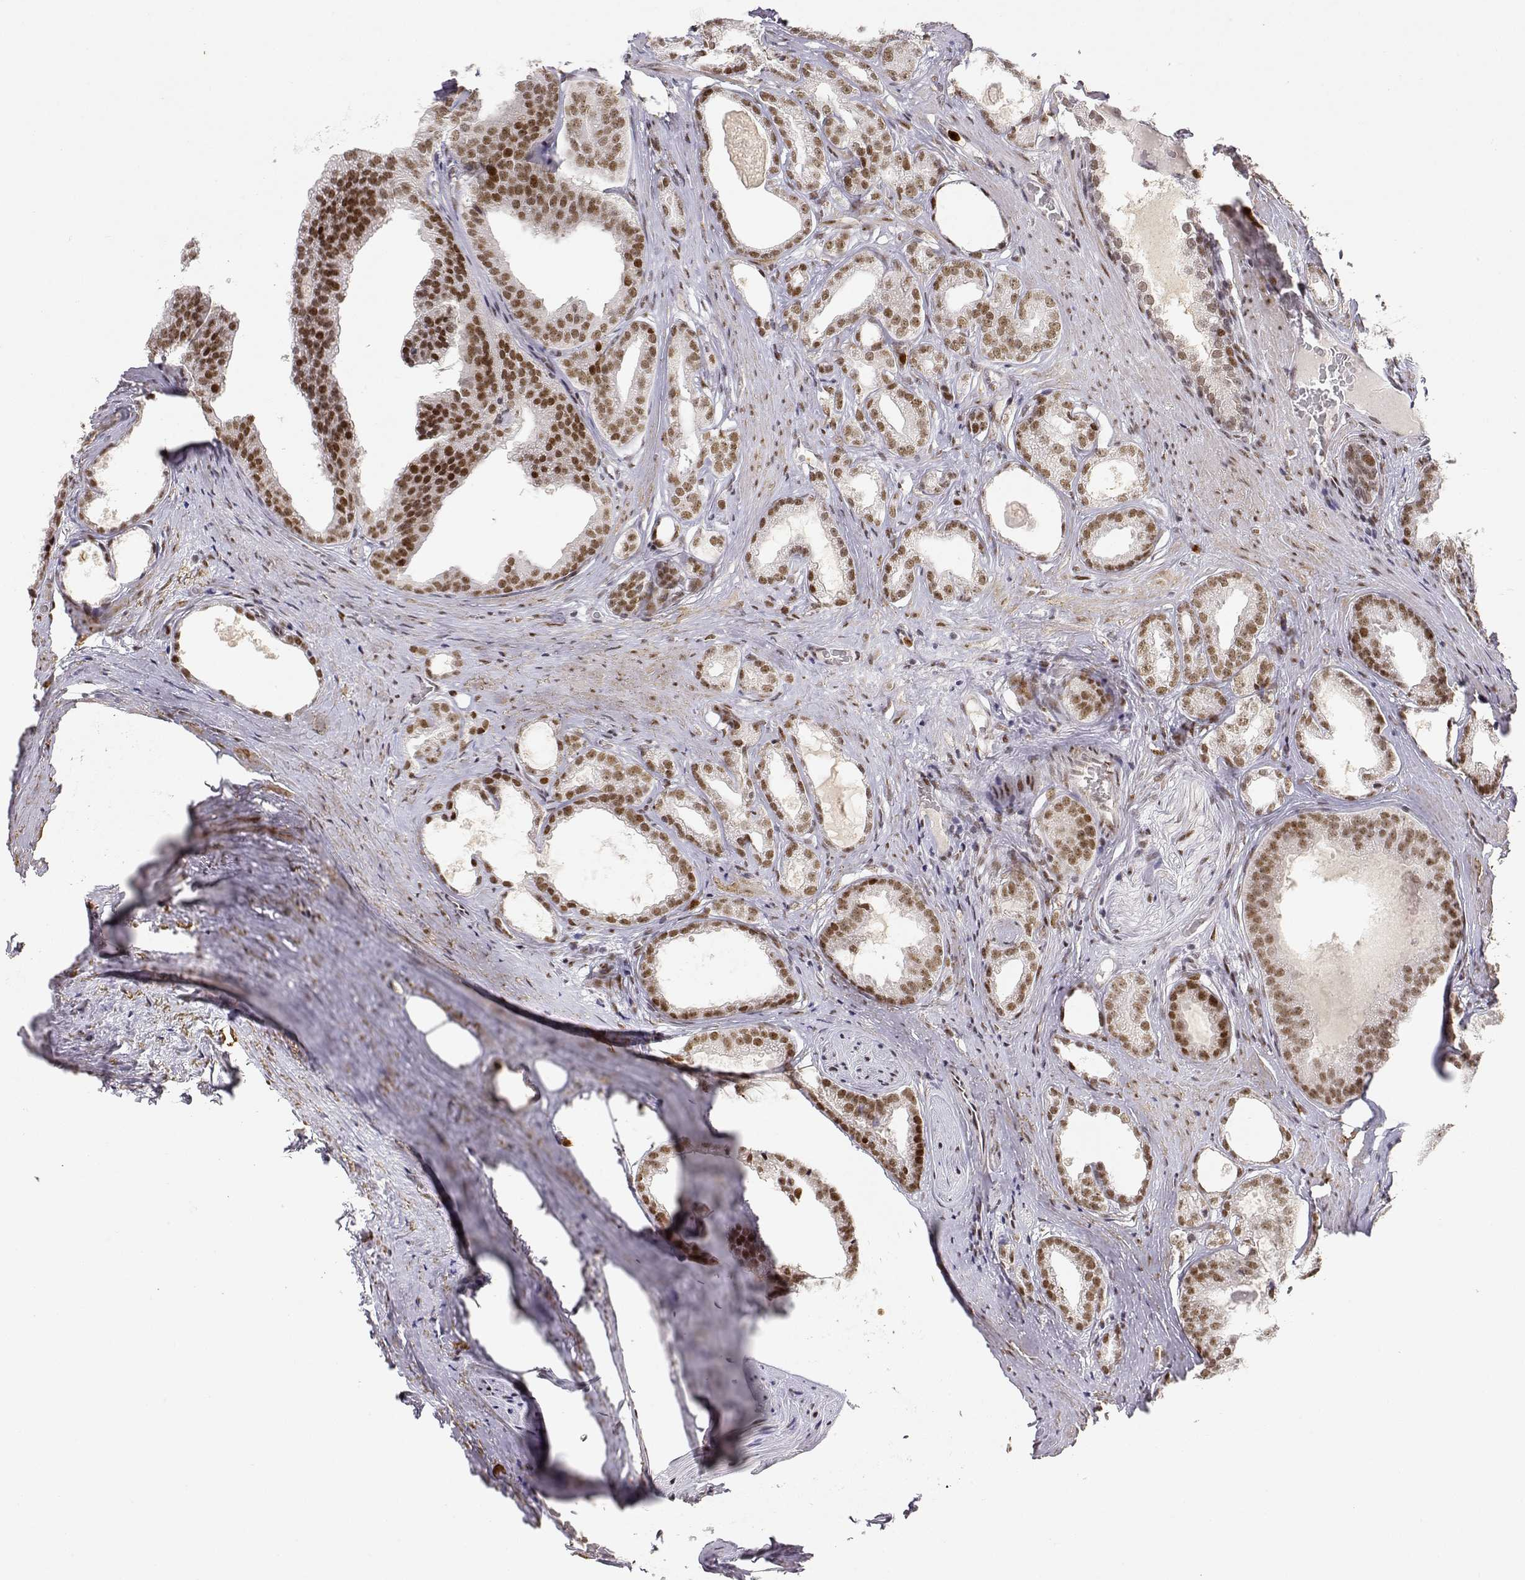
{"staining": {"intensity": "moderate", "quantity": ">75%", "location": "nuclear"}, "tissue": "prostate cancer", "cell_type": "Tumor cells", "image_type": "cancer", "snomed": [{"axis": "morphology", "description": "Adenocarcinoma, Low grade"}, {"axis": "topography", "description": "Prostate"}], "caption": "Adenocarcinoma (low-grade) (prostate) stained with immunohistochemistry (IHC) exhibits moderate nuclear positivity in approximately >75% of tumor cells.", "gene": "RSF1", "patient": {"sex": "male", "age": 65}}